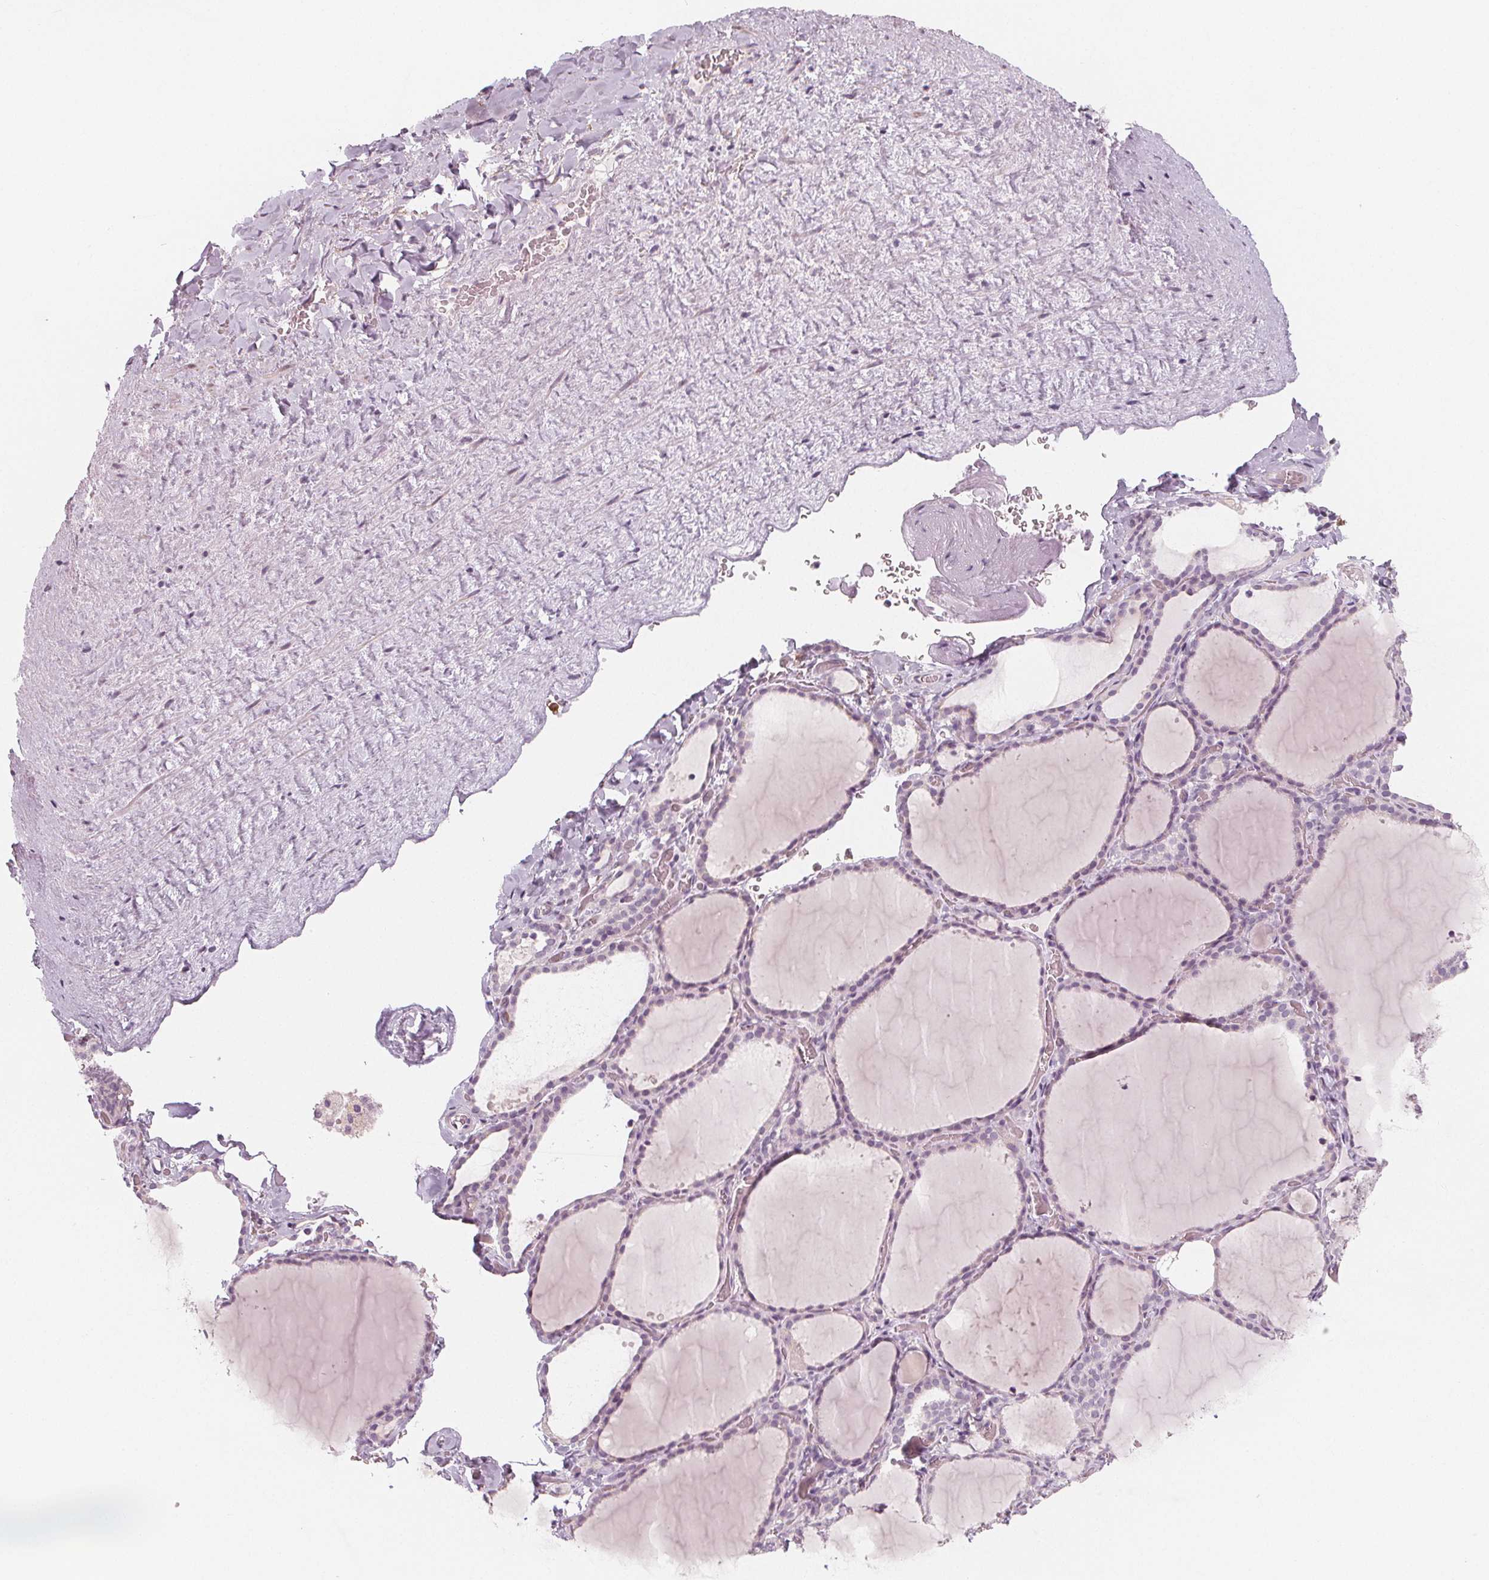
{"staining": {"intensity": "negative", "quantity": "none", "location": "none"}, "tissue": "thyroid gland", "cell_type": "Glandular cells", "image_type": "normal", "snomed": [{"axis": "morphology", "description": "Normal tissue, NOS"}, {"axis": "topography", "description": "Thyroid gland"}], "caption": "Glandular cells are negative for protein expression in normal human thyroid gland. The staining was performed using DAB (3,3'-diaminobenzidine) to visualize the protein expression in brown, while the nuclei were stained in blue with hematoxylin (Magnification: 20x).", "gene": "MAP1A", "patient": {"sex": "female", "age": 22}}